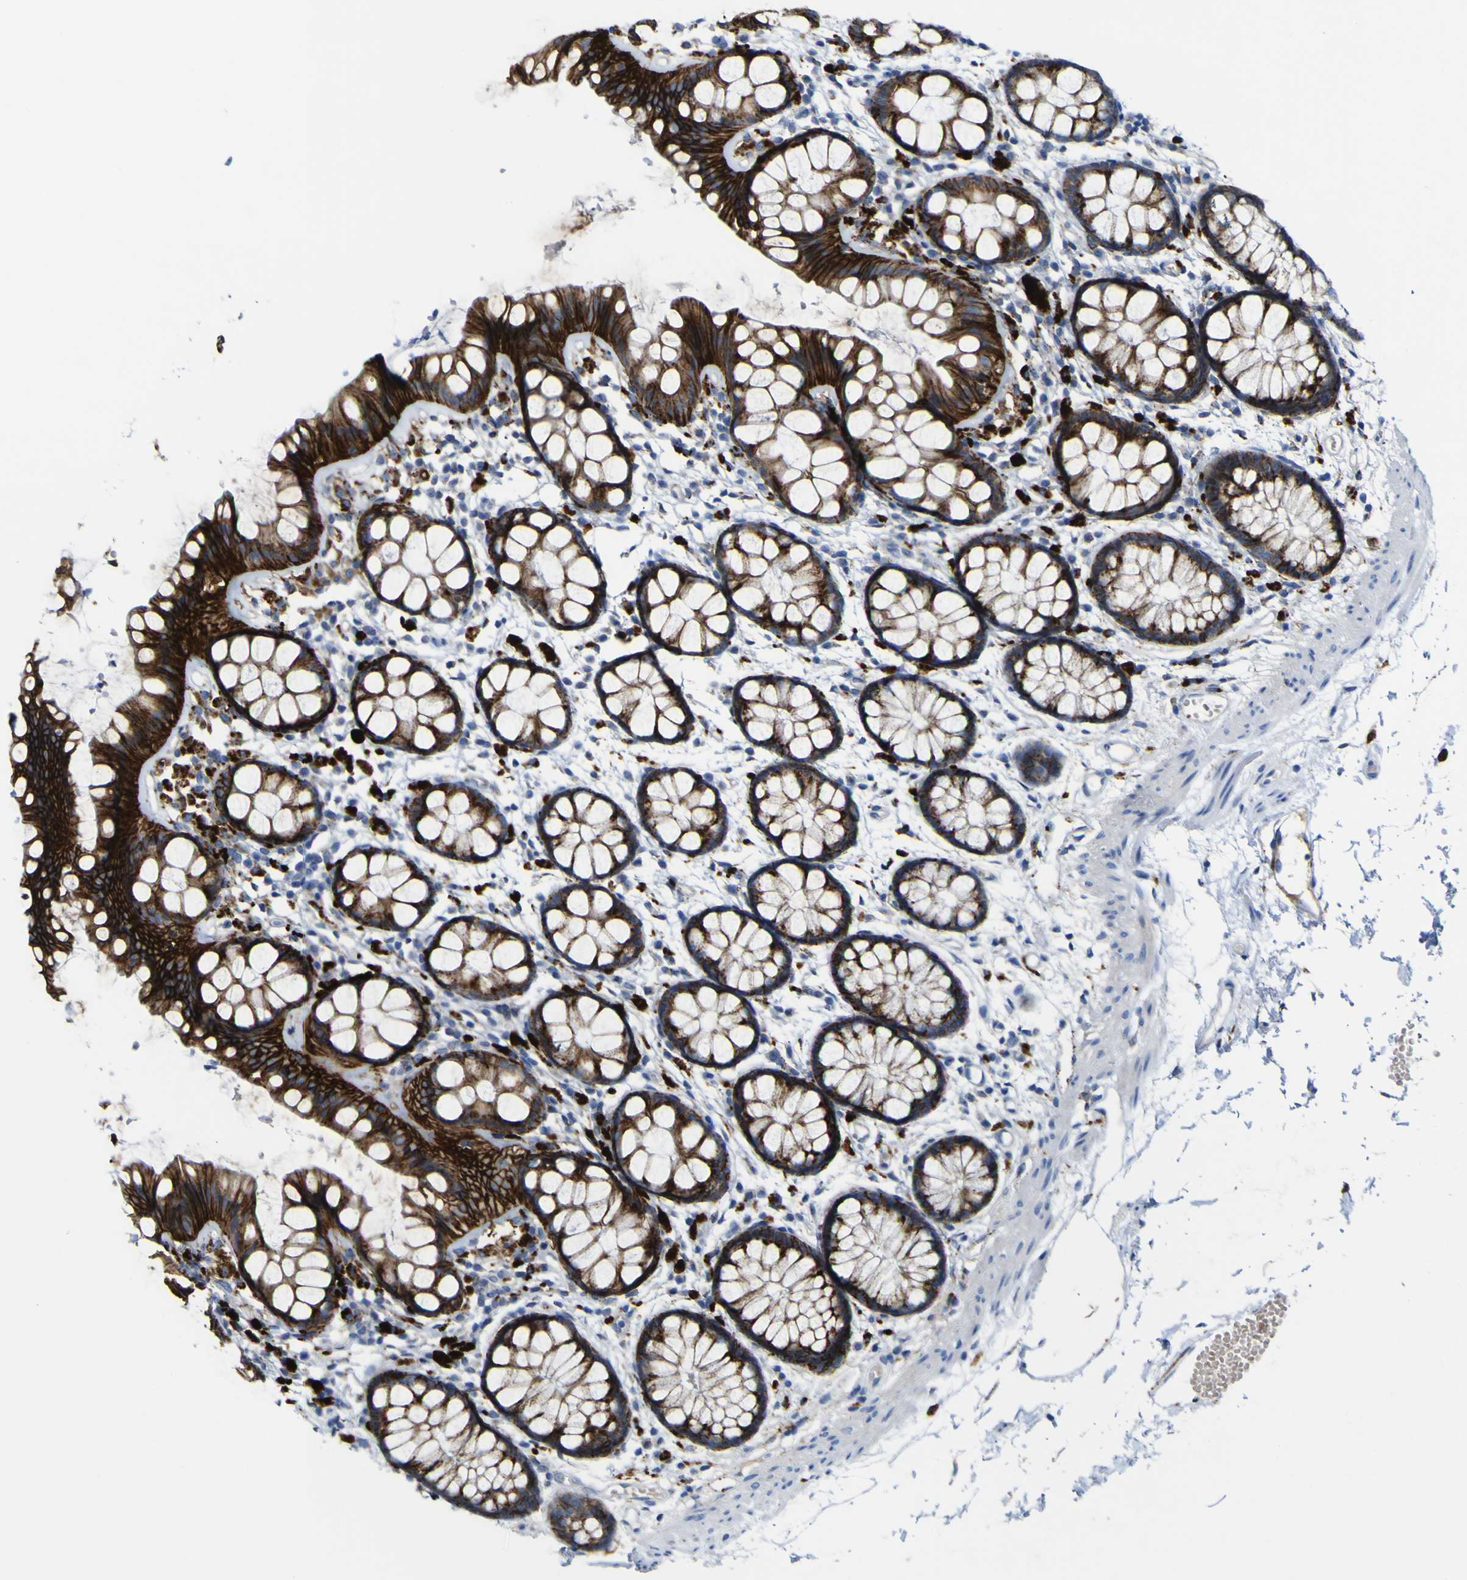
{"staining": {"intensity": "strong", "quantity": ">75%", "location": "cytoplasmic/membranous"}, "tissue": "rectum", "cell_type": "Glandular cells", "image_type": "normal", "snomed": [{"axis": "morphology", "description": "Normal tissue, NOS"}, {"axis": "topography", "description": "Rectum"}], "caption": "The histopathology image shows immunohistochemical staining of normal rectum. There is strong cytoplasmic/membranous expression is identified in about >75% of glandular cells. (DAB = brown stain, brightfield microscopy at high magnification).", "gene": "PTPRF", "patient": {"sex": "female", "age": 66}}